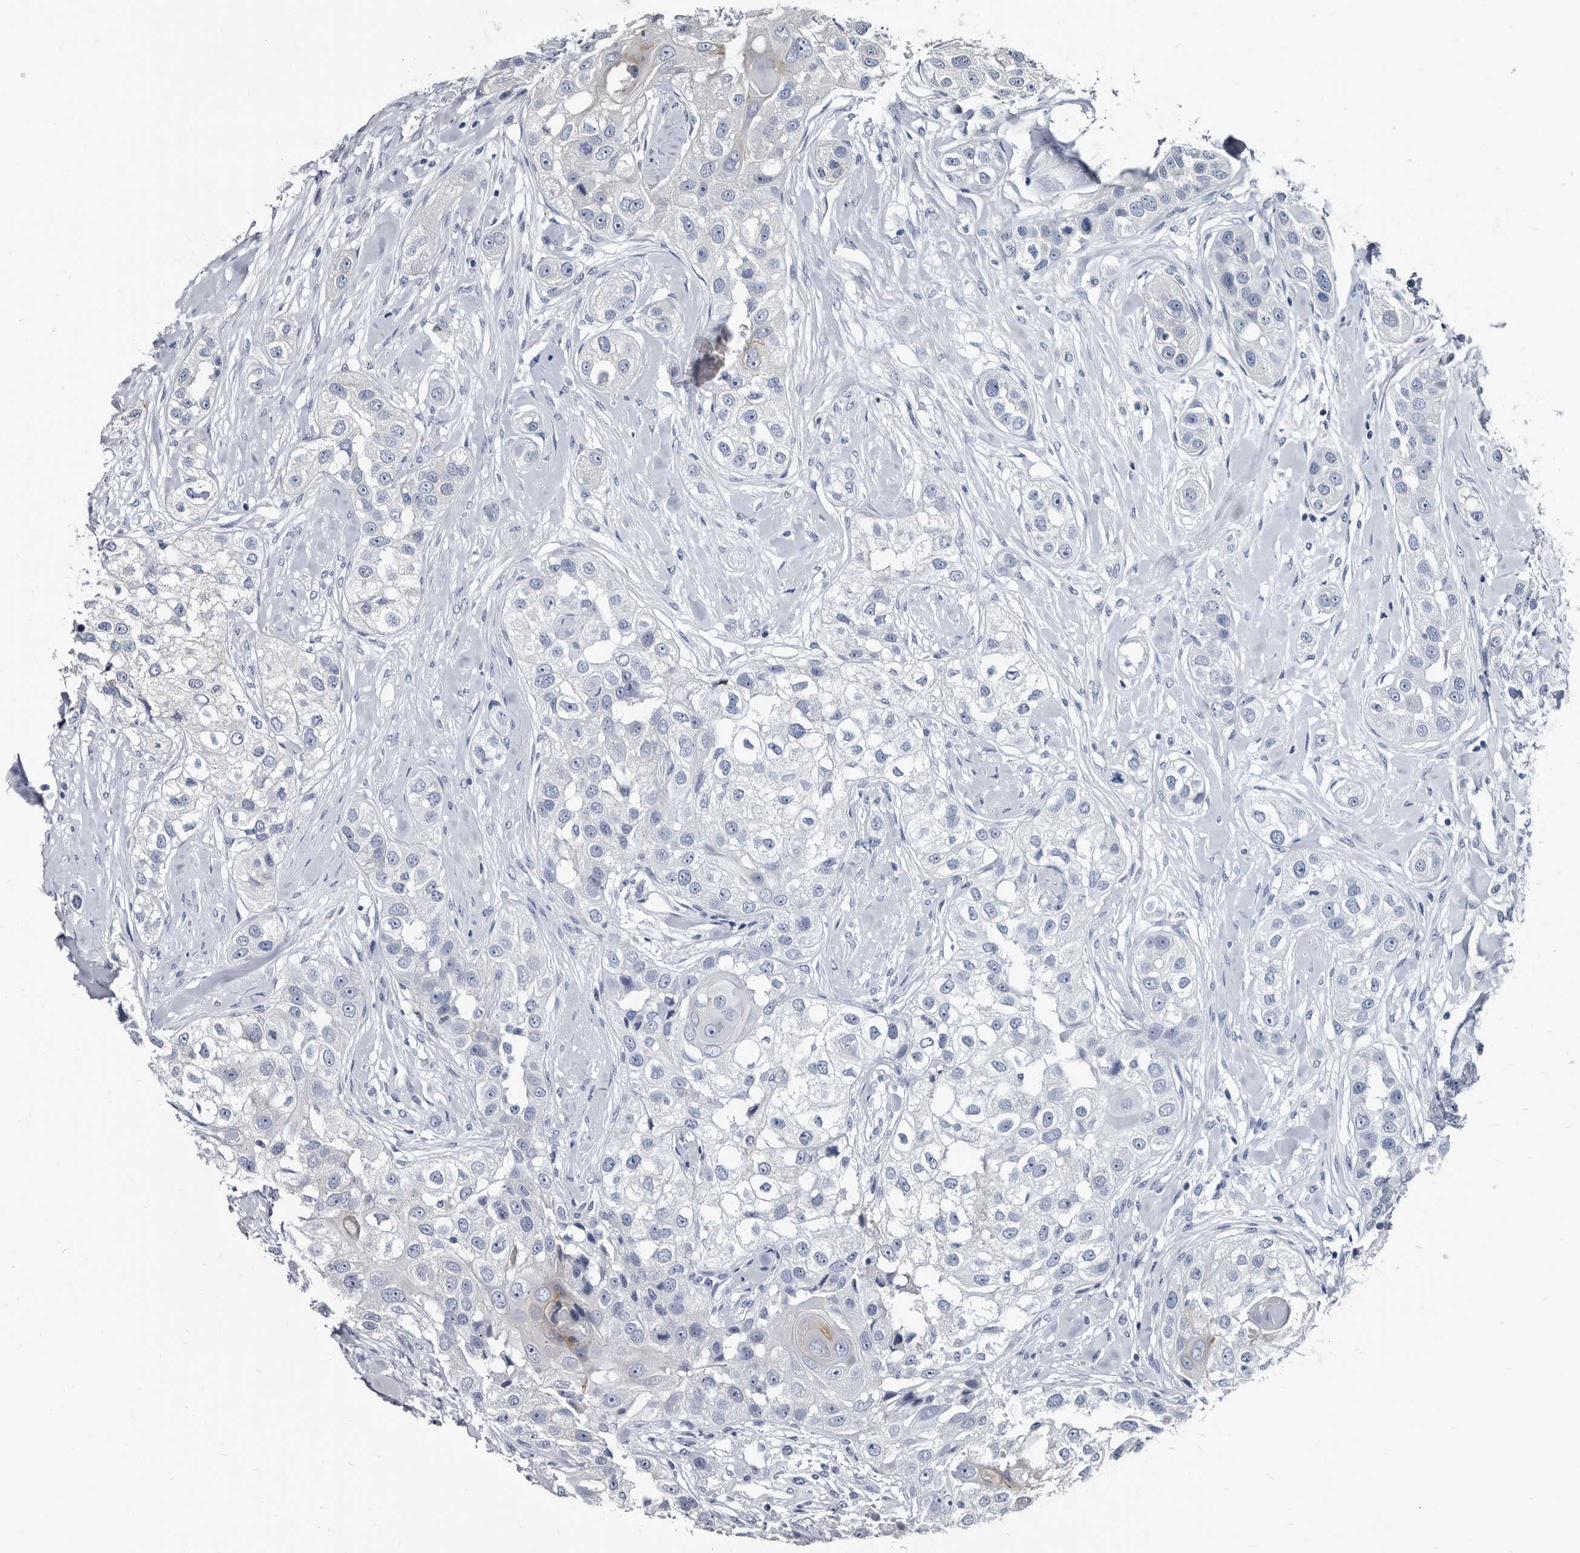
{"staining": {"intensity": "moderate", "quantity": "<25%", "location": "cytoplasmic/membranous"}, "tissue": "head and neck cancer", "cell_type": "Tumor cells", "image_type": "cancer", "snomed": [{"axis": "morphology", "description": "Normal tissue, NOS"}, {"axis": "morphology", "description": "Squamous cell carcinoma, NOS"}, {"axis": "topography", "description": "Skeletal muscle"}, {"axis": "topography", "description": "Head-Neck"}], "caption": "Squamous cell carcinoma (head and neck) stained with a protein marker demonstrates moderate staining in tumor cells.", "gene": "PRSS8", "patient": {"sex": "male", "age": 51}}